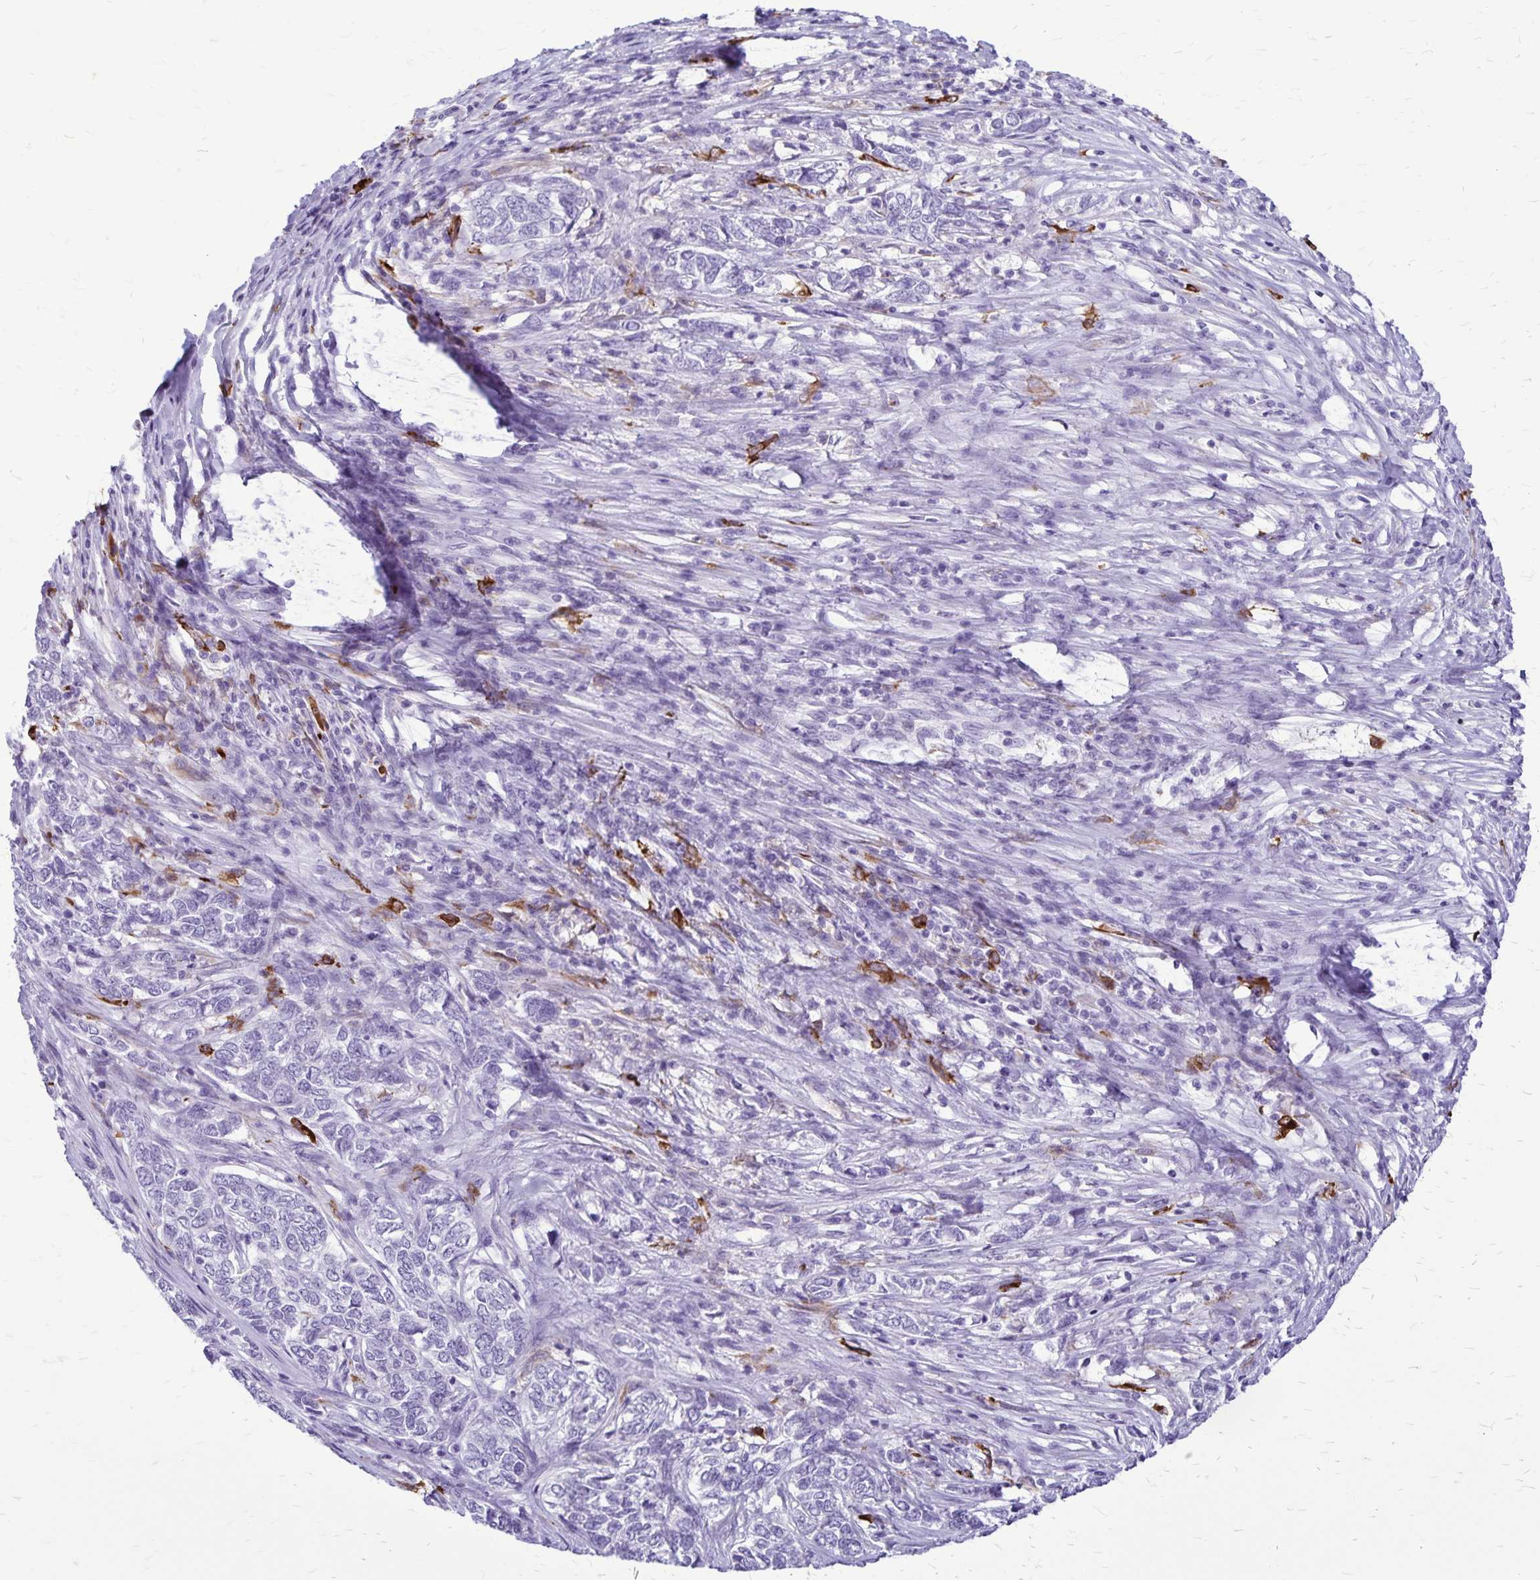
{"staining": {"intensity": "negative", "quantity": "none", "location": "none"}, "tissue": "skin cancer", "cell_type": "Tumor cells", "image_type": "cancer", "snomed": [{"axis": "morphology", "description": "Basal cell carcinoma"}, {"axis": "topography", "description": "Skin"}], "caption": "This is an IHC photomicrograph of human skin basal cell carcinoma. There is no staining in tumor cells.", "gene": "RTN1", "patient": {"sex": "female", "age": 65}}